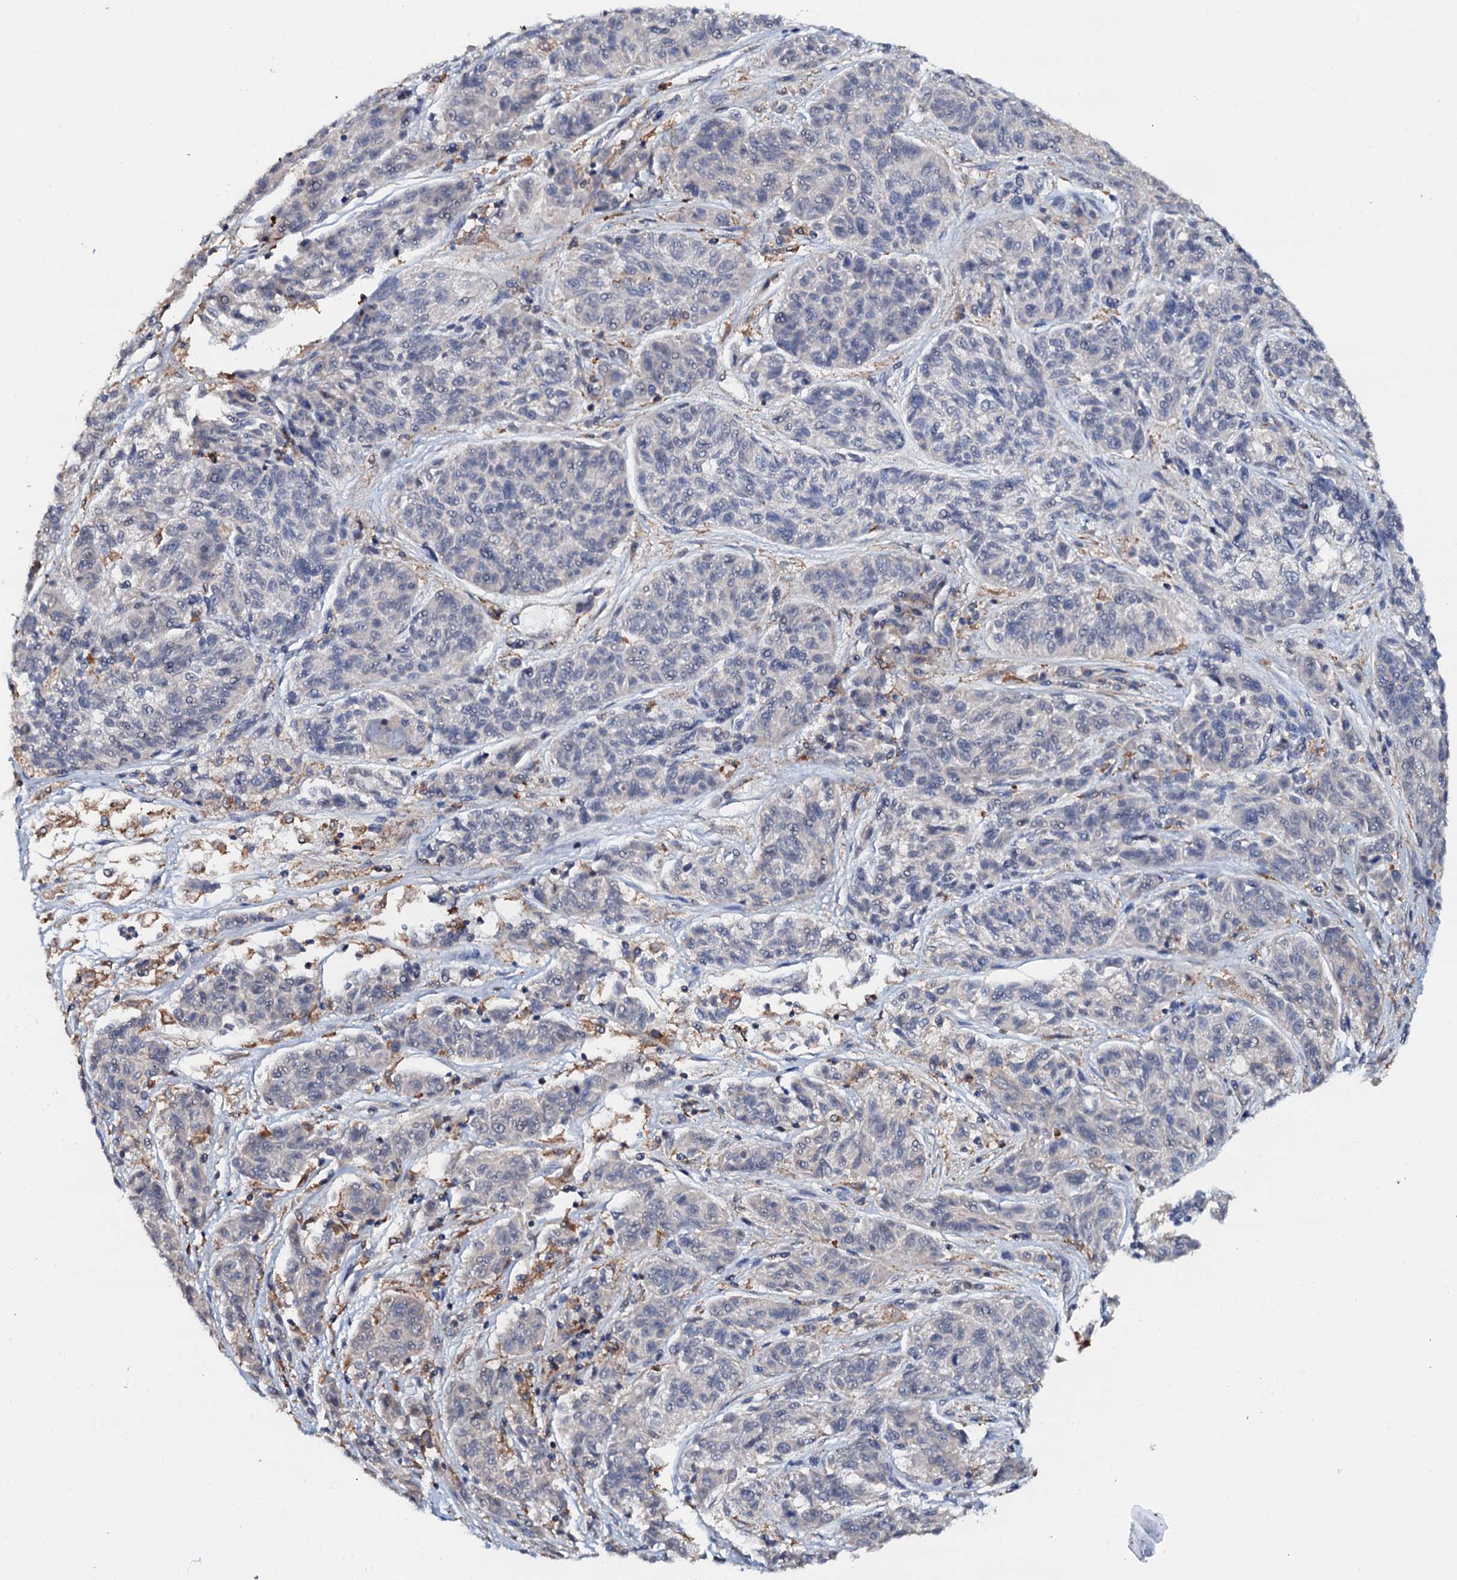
{"staining": {"intensity": "strong", "quantity": "<25%", "location": "cytoplasmic/membranous"}, "tissue": "melanoma", "cell_type": "Tumor cells", "image_type": "cancer", "snomed": [{"axis": "morphology", "description": "Malignant melanoma, NOS"}, {"axis": "topography", "description": "Skin"}], "caption": "Human malignant melanoma stained with a brown dye exhibits strong cytoplasmic/membranous positive positivity in approximately <25% of tumor cells.", "gene": "VAMP8", "patient": {"sex": "male", "age": 53}}